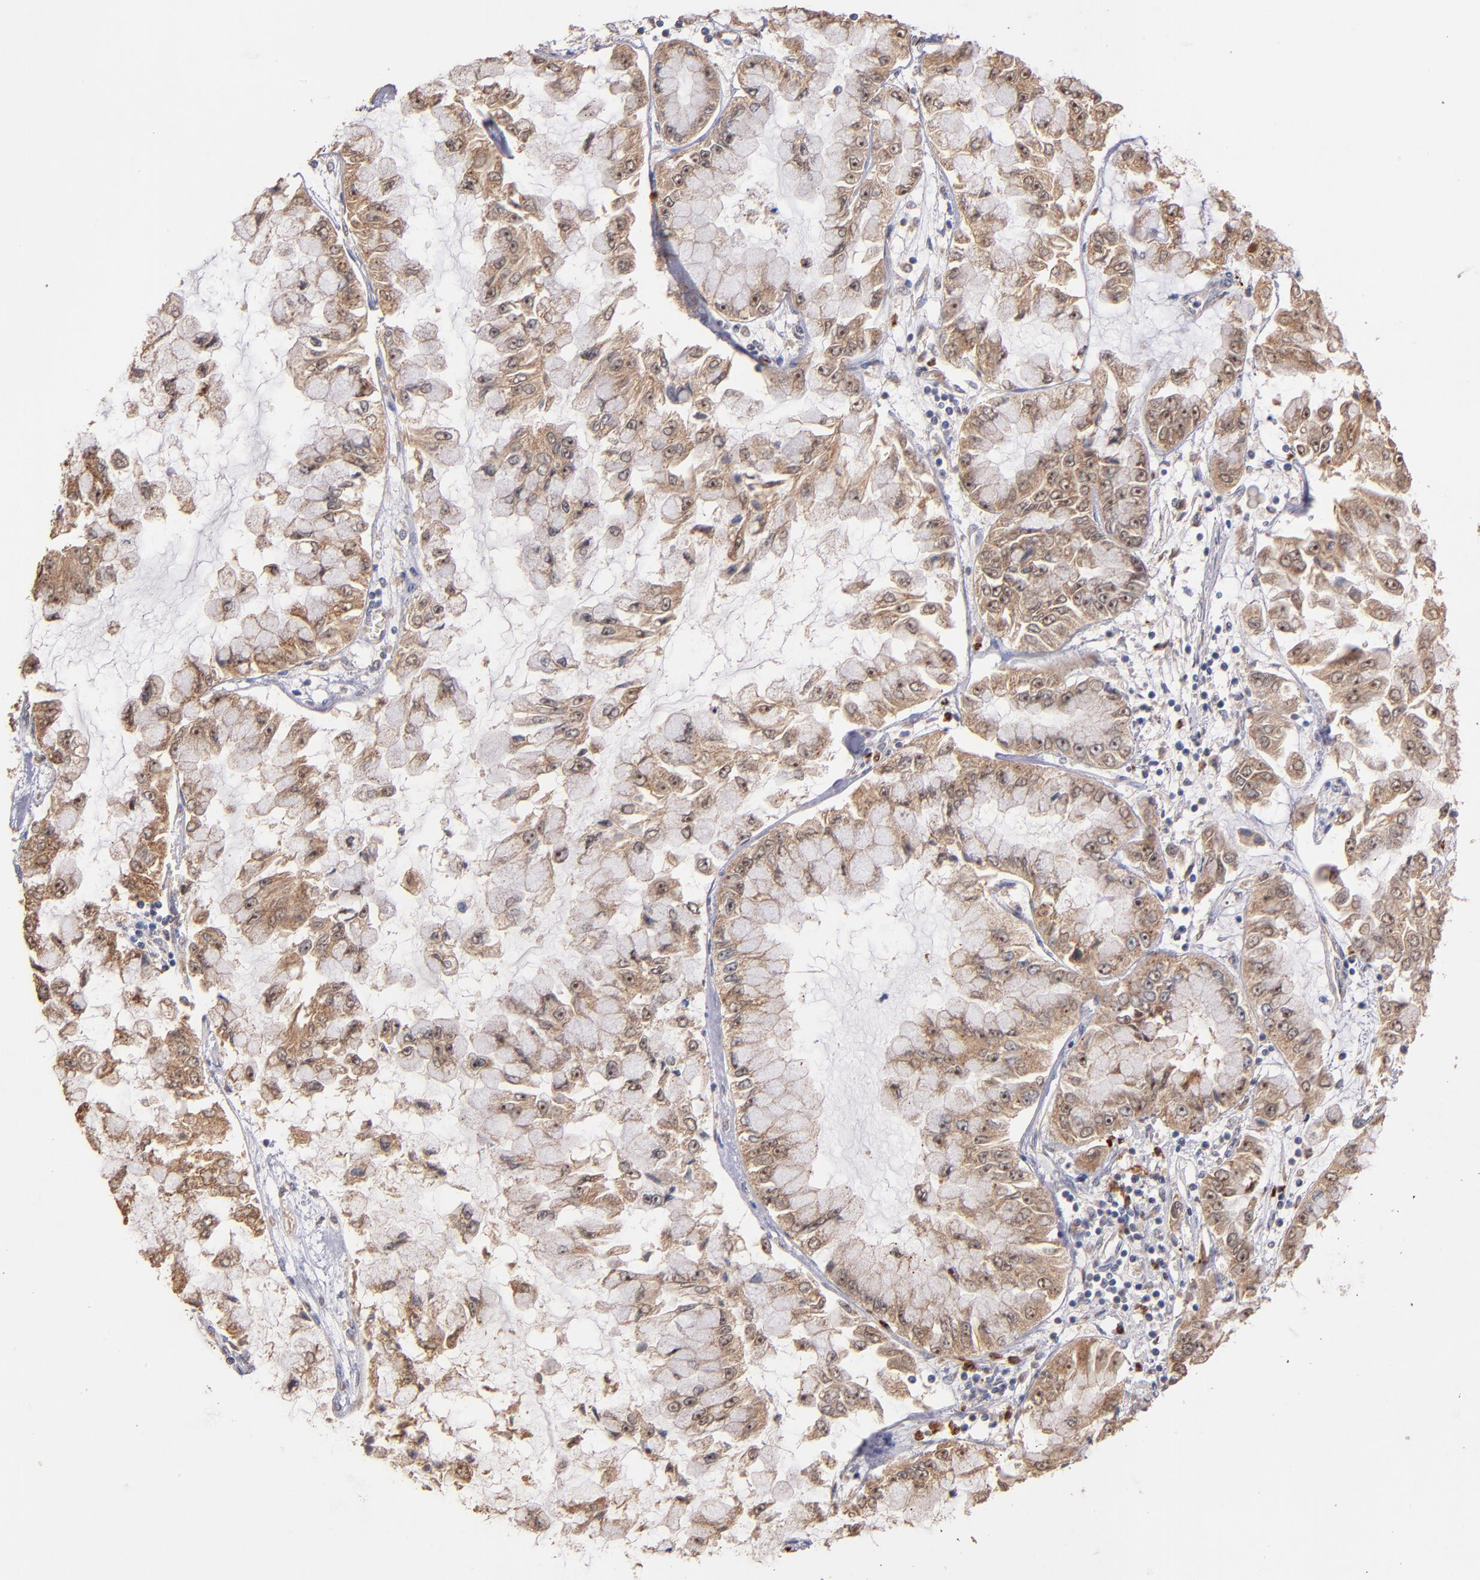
{"staining": {"intensity": "weak", "quantity": ">75%", "location": "cytoplasmic/membranous"}, "tissue": "liver cancer", "cell_type": "Tumor cells", "image_type": "cancer", "snomed": [{"axis": "morphology", "description": "Cholangiocarcinoma"}, {"axis": "topography", "description": "Liver"}], "caption": "Protein staining of cholangiocarcinoma (liver) tissue shows weak cytoplasmic/membranous staining in approximately >75% of tumor cells.", "gene": "DIABLO", "patient": {"sex": "female", "age": 79}}